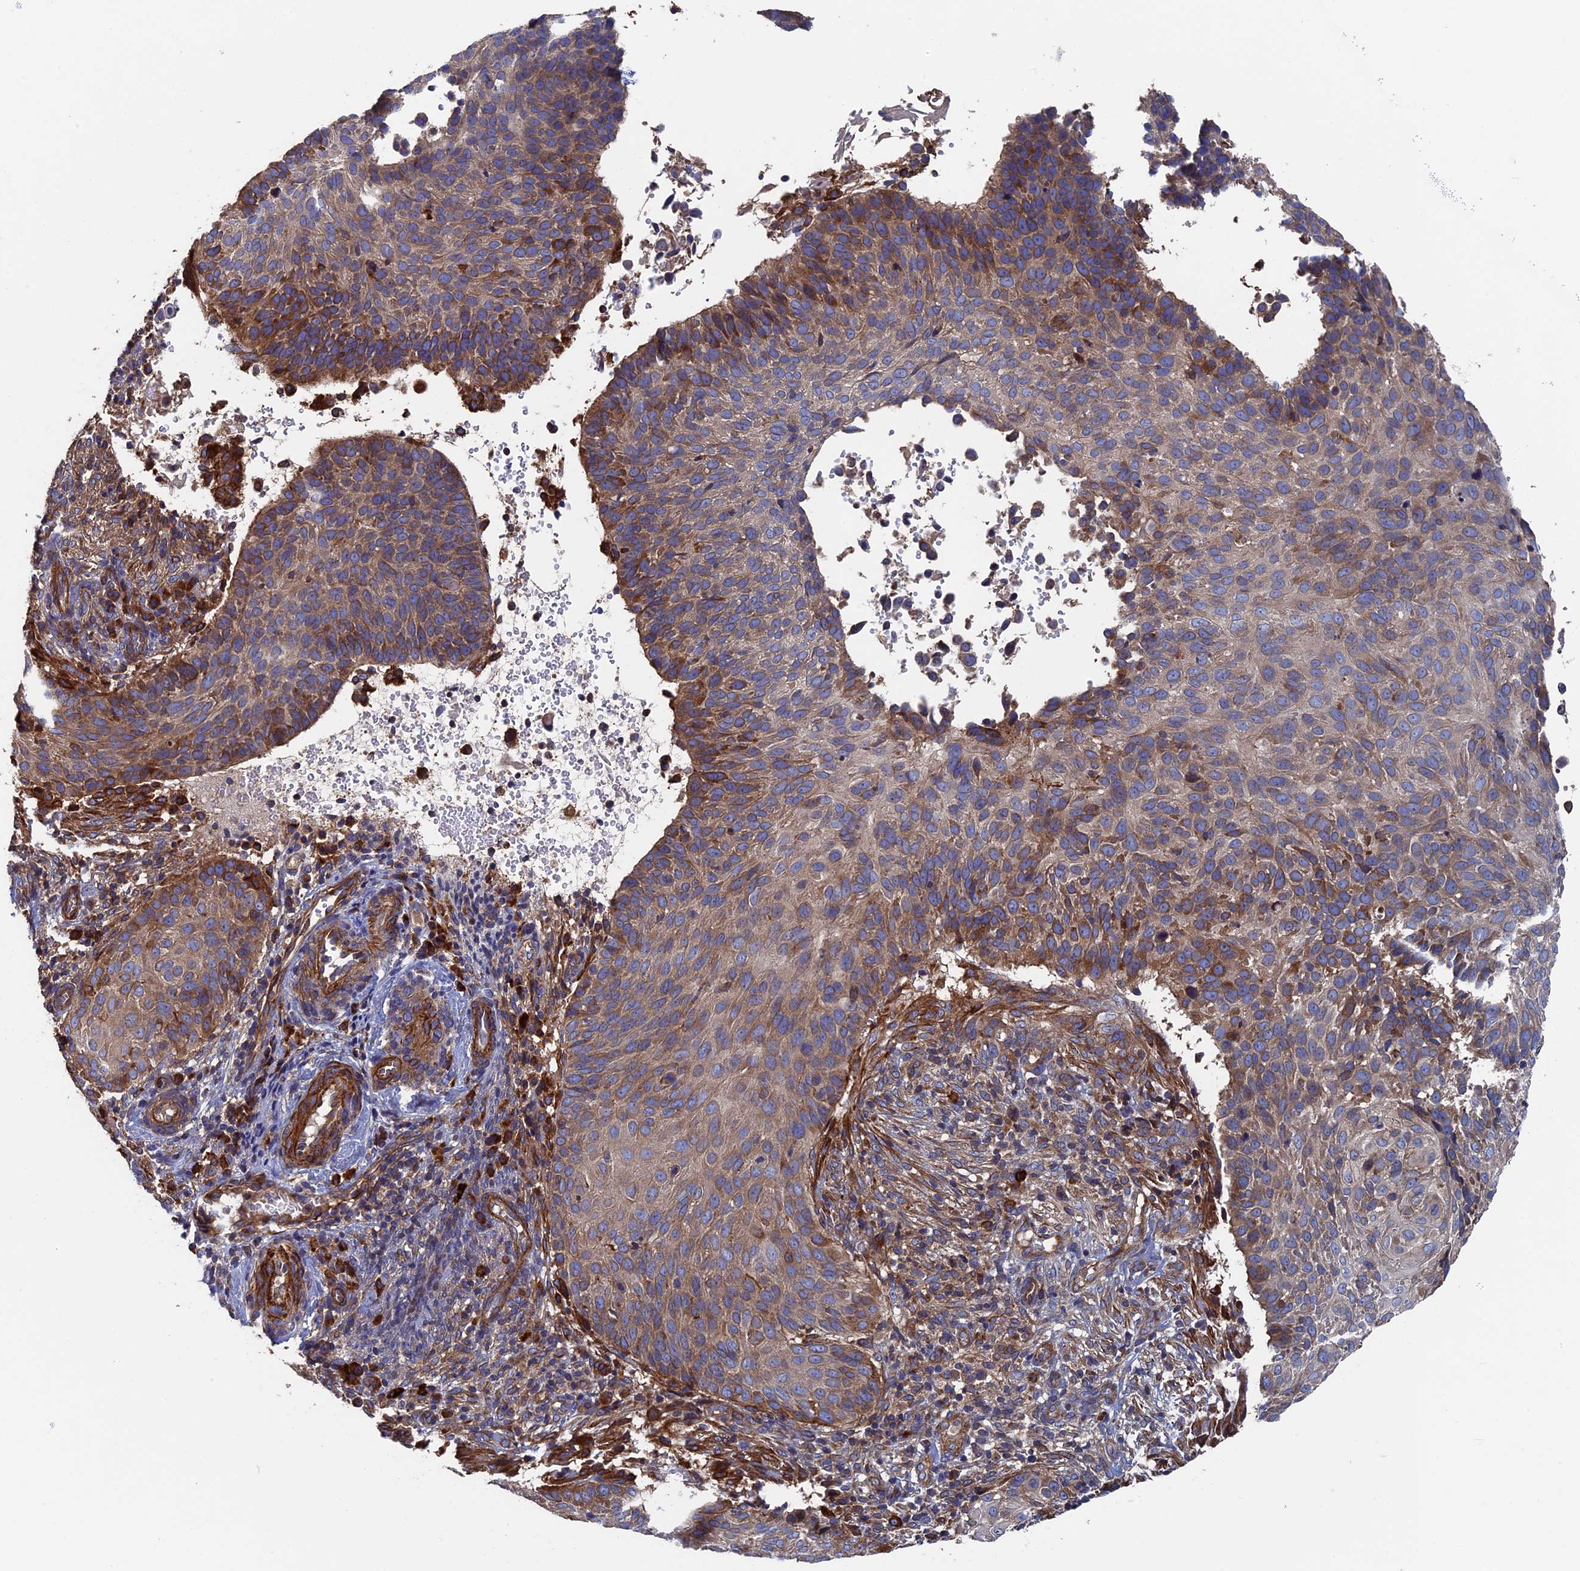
{"staining": {"intensity": "moderate", "quantity": "25%-75%", "location": "cytoplasmic/membranous"}, "tissue": "cervical cancer", "cell_type": "Tumor cells", "image_type": "cancer", "snomed": [{"axis": "morphology", "description": "Squamous cell carcinoma, NOS"}, {"axis": "topography", "description": "Cervix"}], "caption": "Immunohistochemical staining of human cervical squamous cell carcinoma reveals medium levels of moderate cytoplasmic/membranous protein staining in about 25%-75% of tumor cells.", "gene": "DNAJC3", "patient": {"sex": "female", "age": 74}}